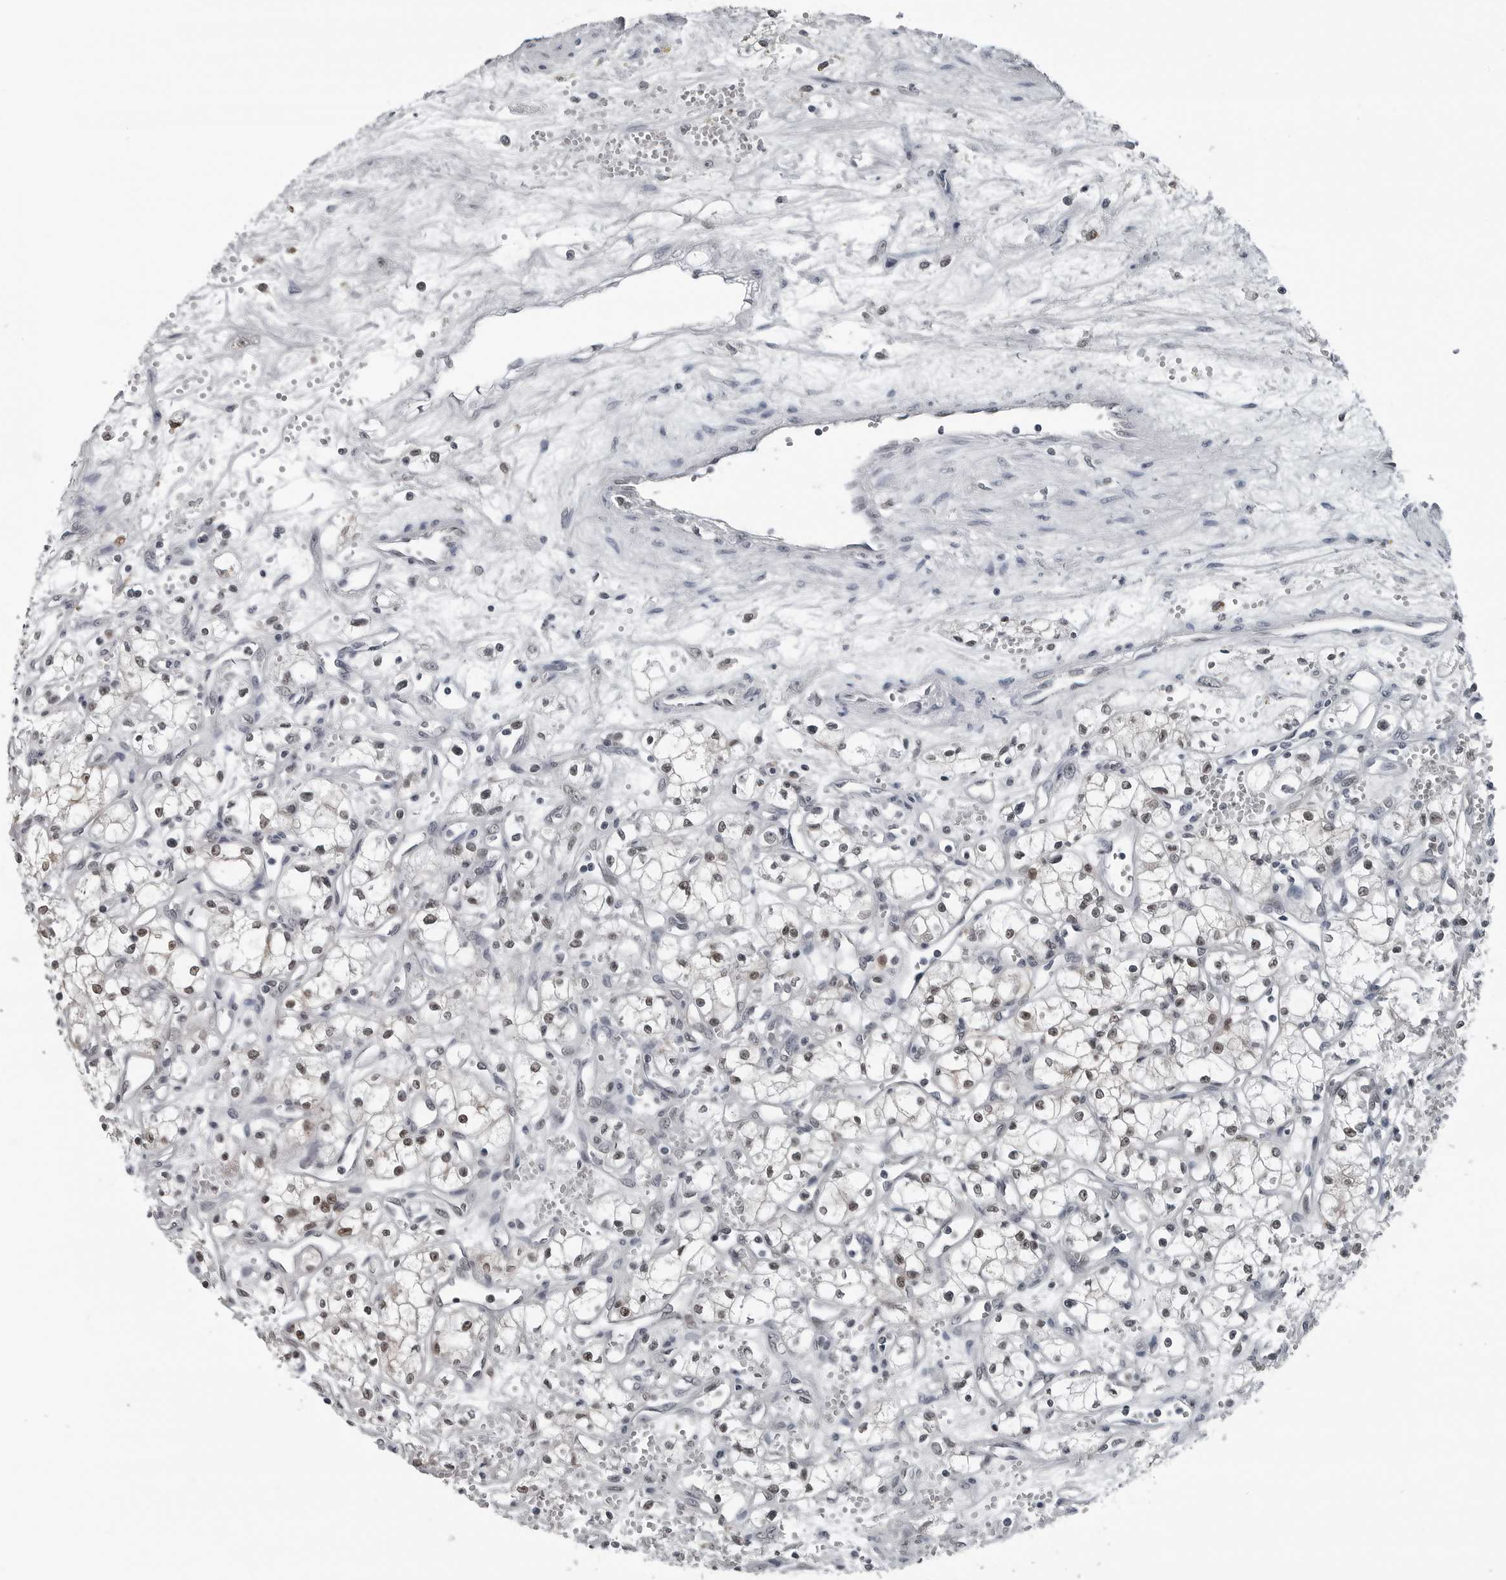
{"staining": {"intensity": "moderate", "quantity": "<25%", "location": "nuclear"}, "tissue": "renal cancer", "cell_type": "Tumor cells", "image_type": "cancer", "snomed": [{"axis": "morphology", "description": "Adenocarcinoma, NOS"}, {"axis": "topography", "description": "Kidney"}], "caption": "Renal cancer (adenocarcinoma) tissue displays moderate nuclear staining in approximately <25% of tumor cells, visualized by immunohistochemistry.", "gene": "AKR1A1", "patient": {"sex": "male", "age": 59}}